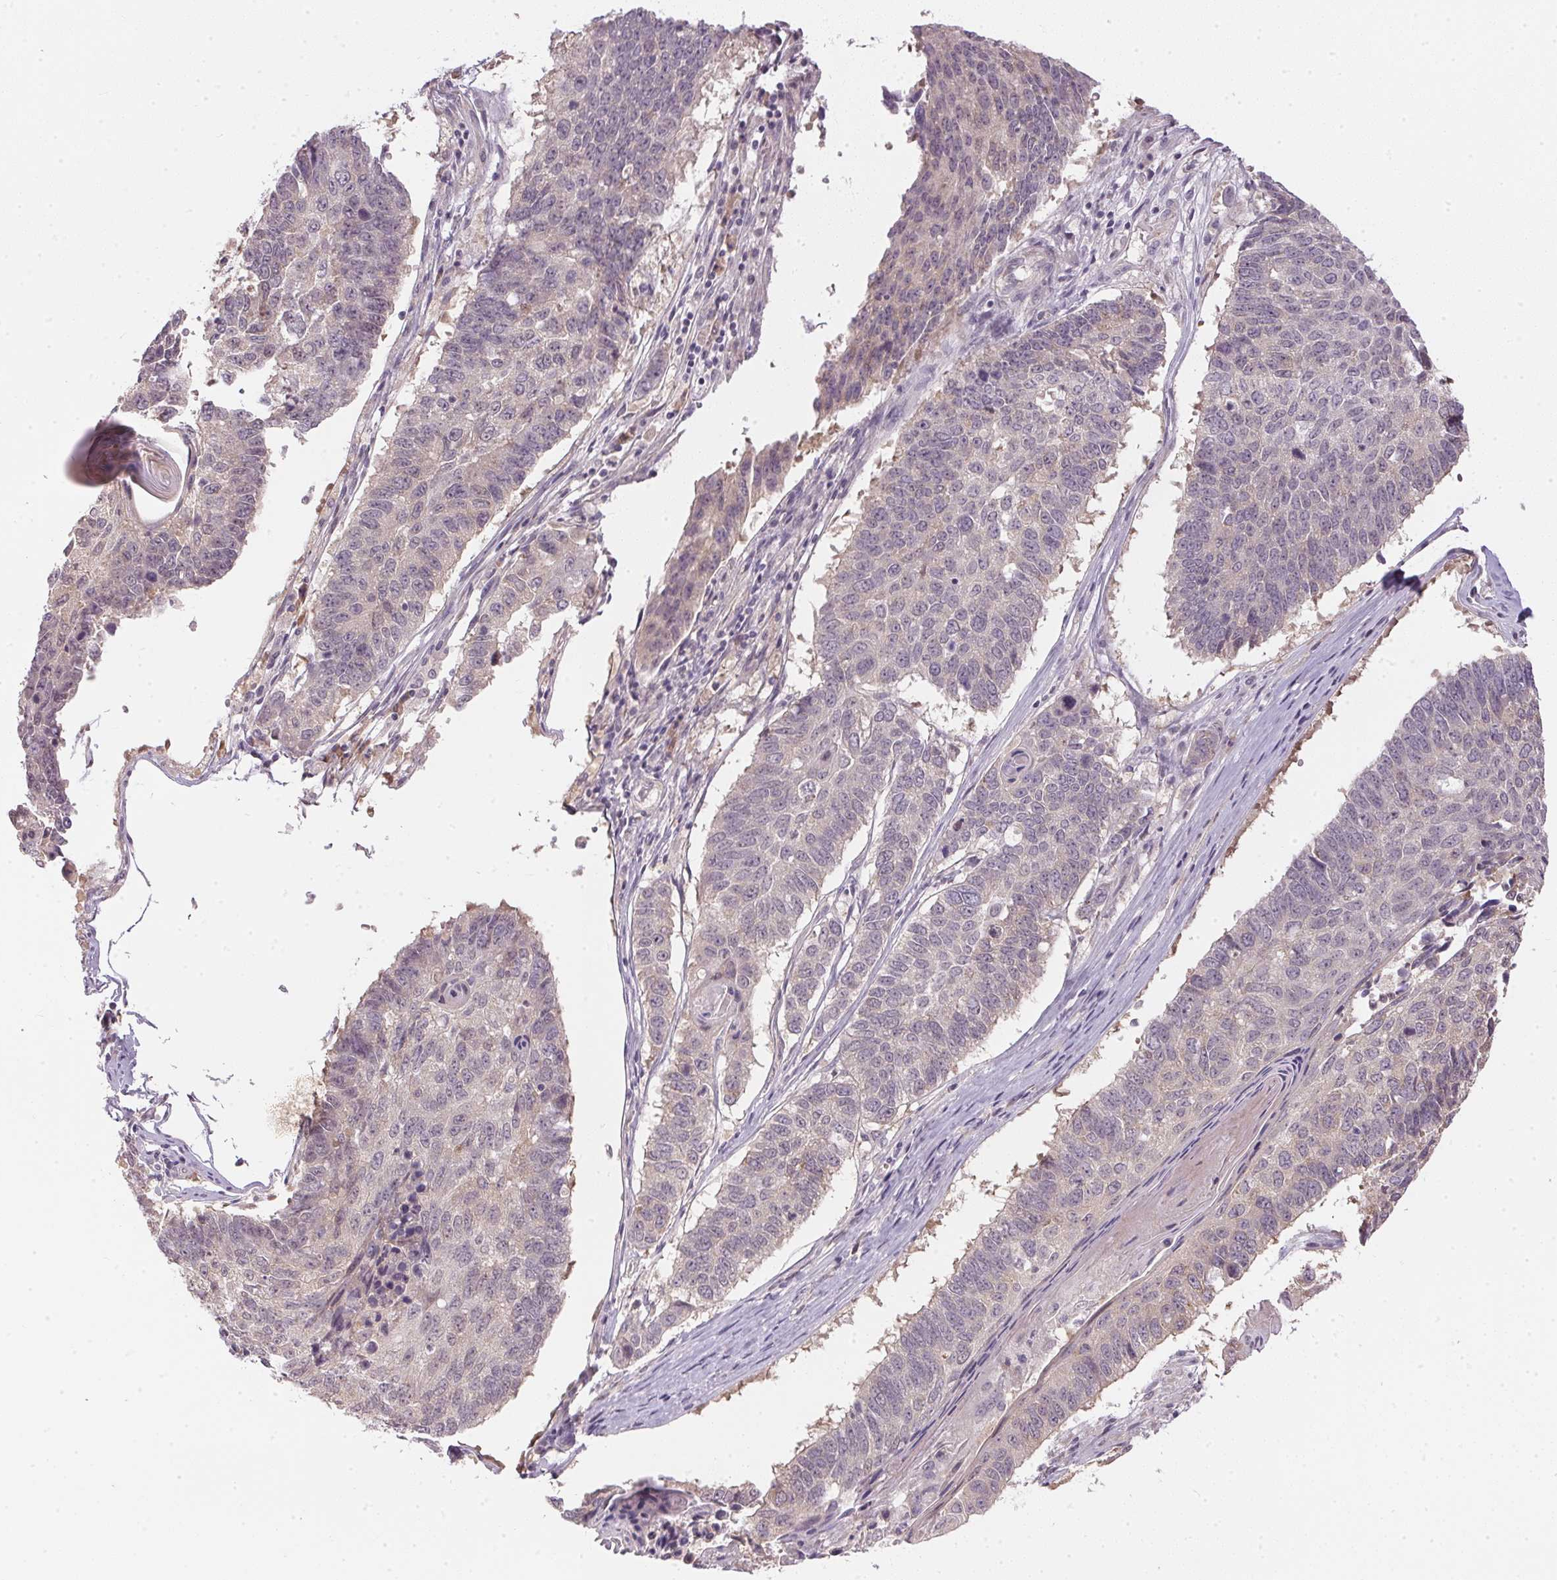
{"staining": {"intensity": "negative", "quantity": "none", "location": "none"}, "tissue": "lung cancer", "cell_type": "Tumor cells", "image_type": "cancer", "snomed": [{"axis": "morphology", "description": "Squamous cell carcinoma, NOS"}, {"axis": "topography", "description": "Lung"}], "caption": "A photomicrograph of lung cancer (squamous cell carcinoma) stained for a protein shows no brown staining in tumor cells.", "gene": "TTC23L", "patient": {"sex": "male", "age": 73}}